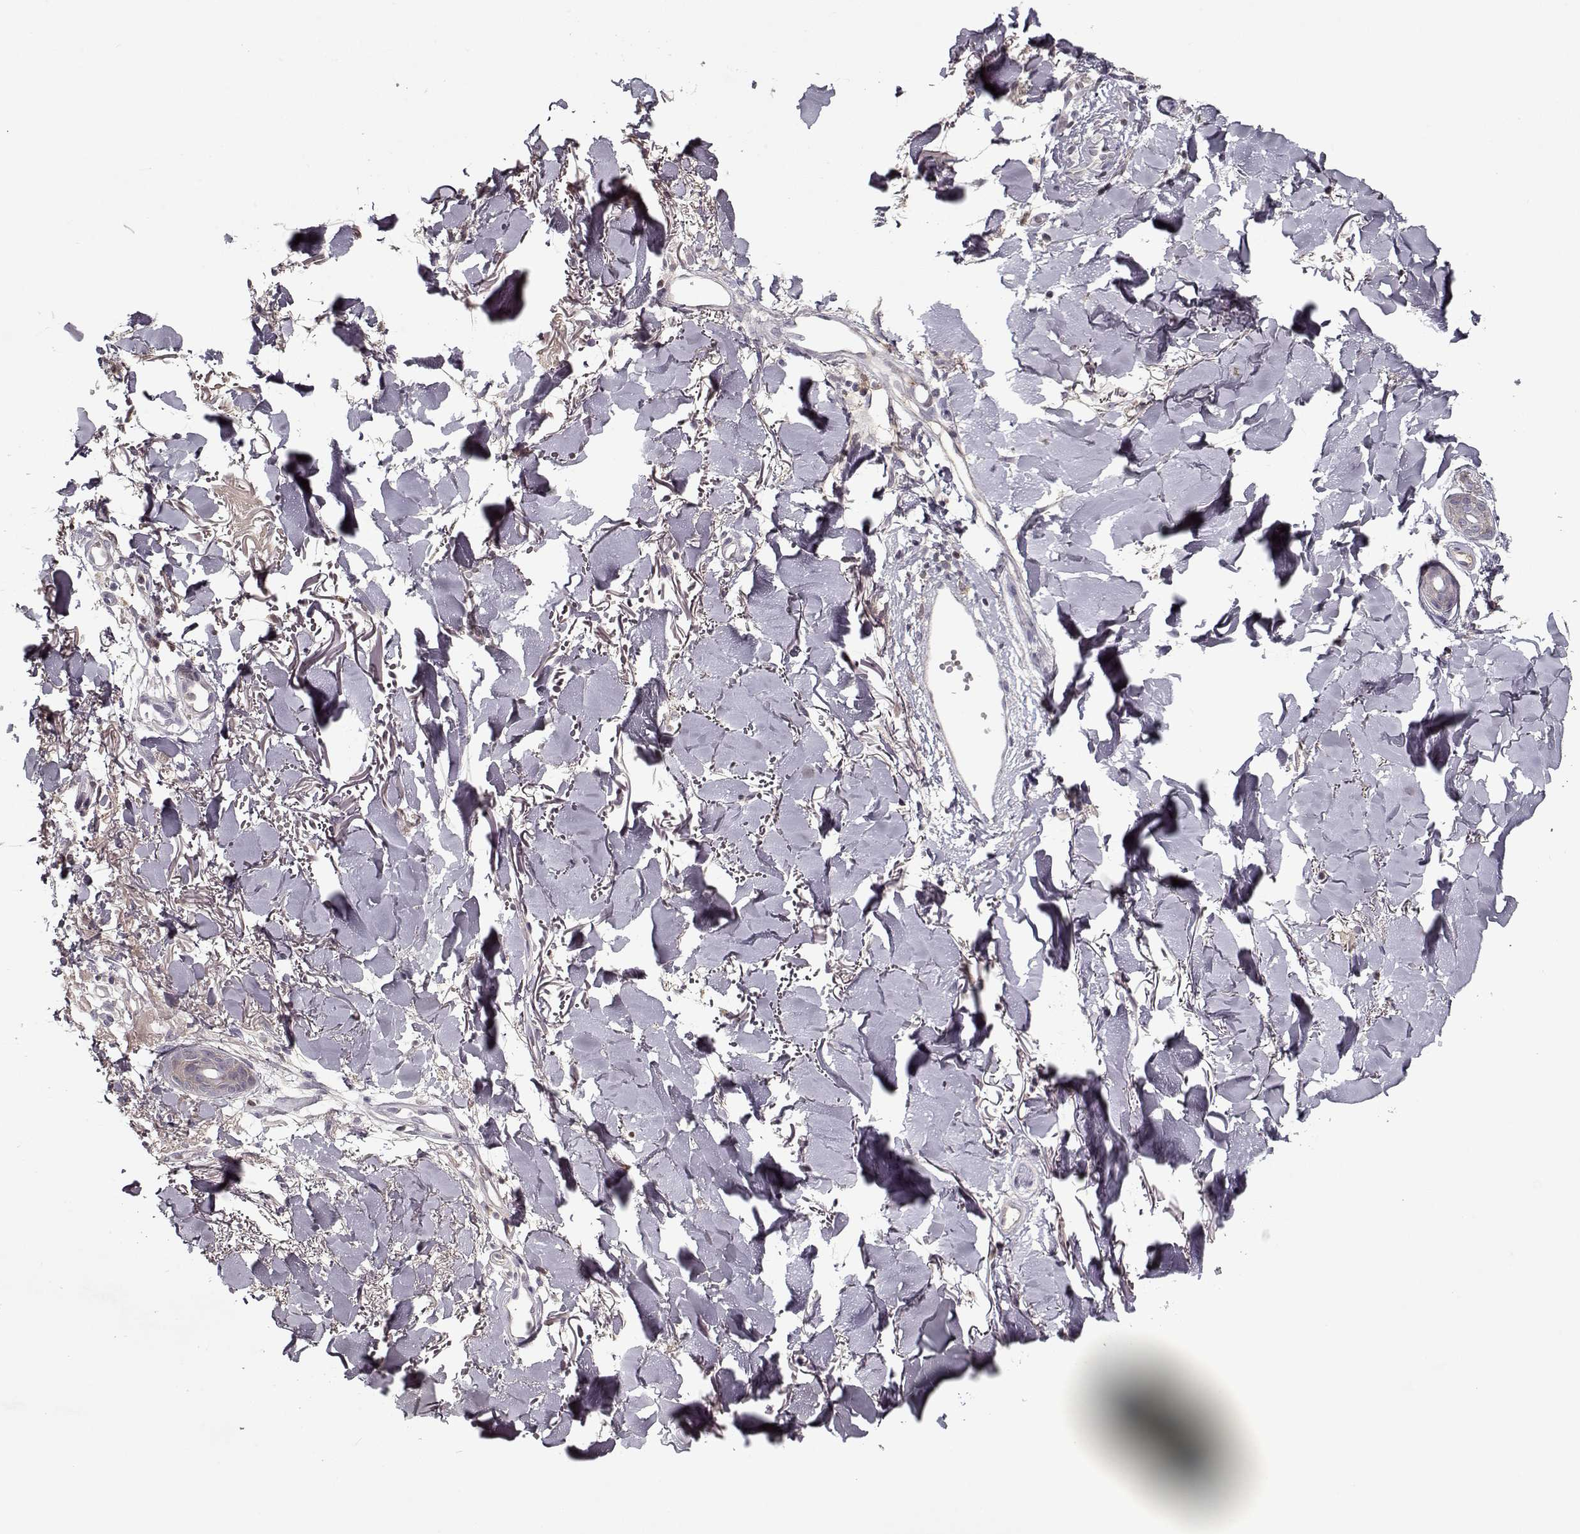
{"staining": {"intensity": "negative", "quantity": "none", "location": "none"}, "tissue": "skin cancer", "cell_type": "Tumor cells", "image_type": "cancer", "snomed": [{"axis": "morphology", "description": "Normal tissue, NOS"}, {"axis": "morphology", "description": "Basal cell carcinoma"}, {"axis": "topography", "description": "Skin"}], "caption": "High power microscopy histopathology image of an immunohistochemistry micrograph of skin basal cell carcinoma, revealing no significant expression in tumor cells.", "gene": "AFM", "patient": {"sex": "male", "age": 84}}